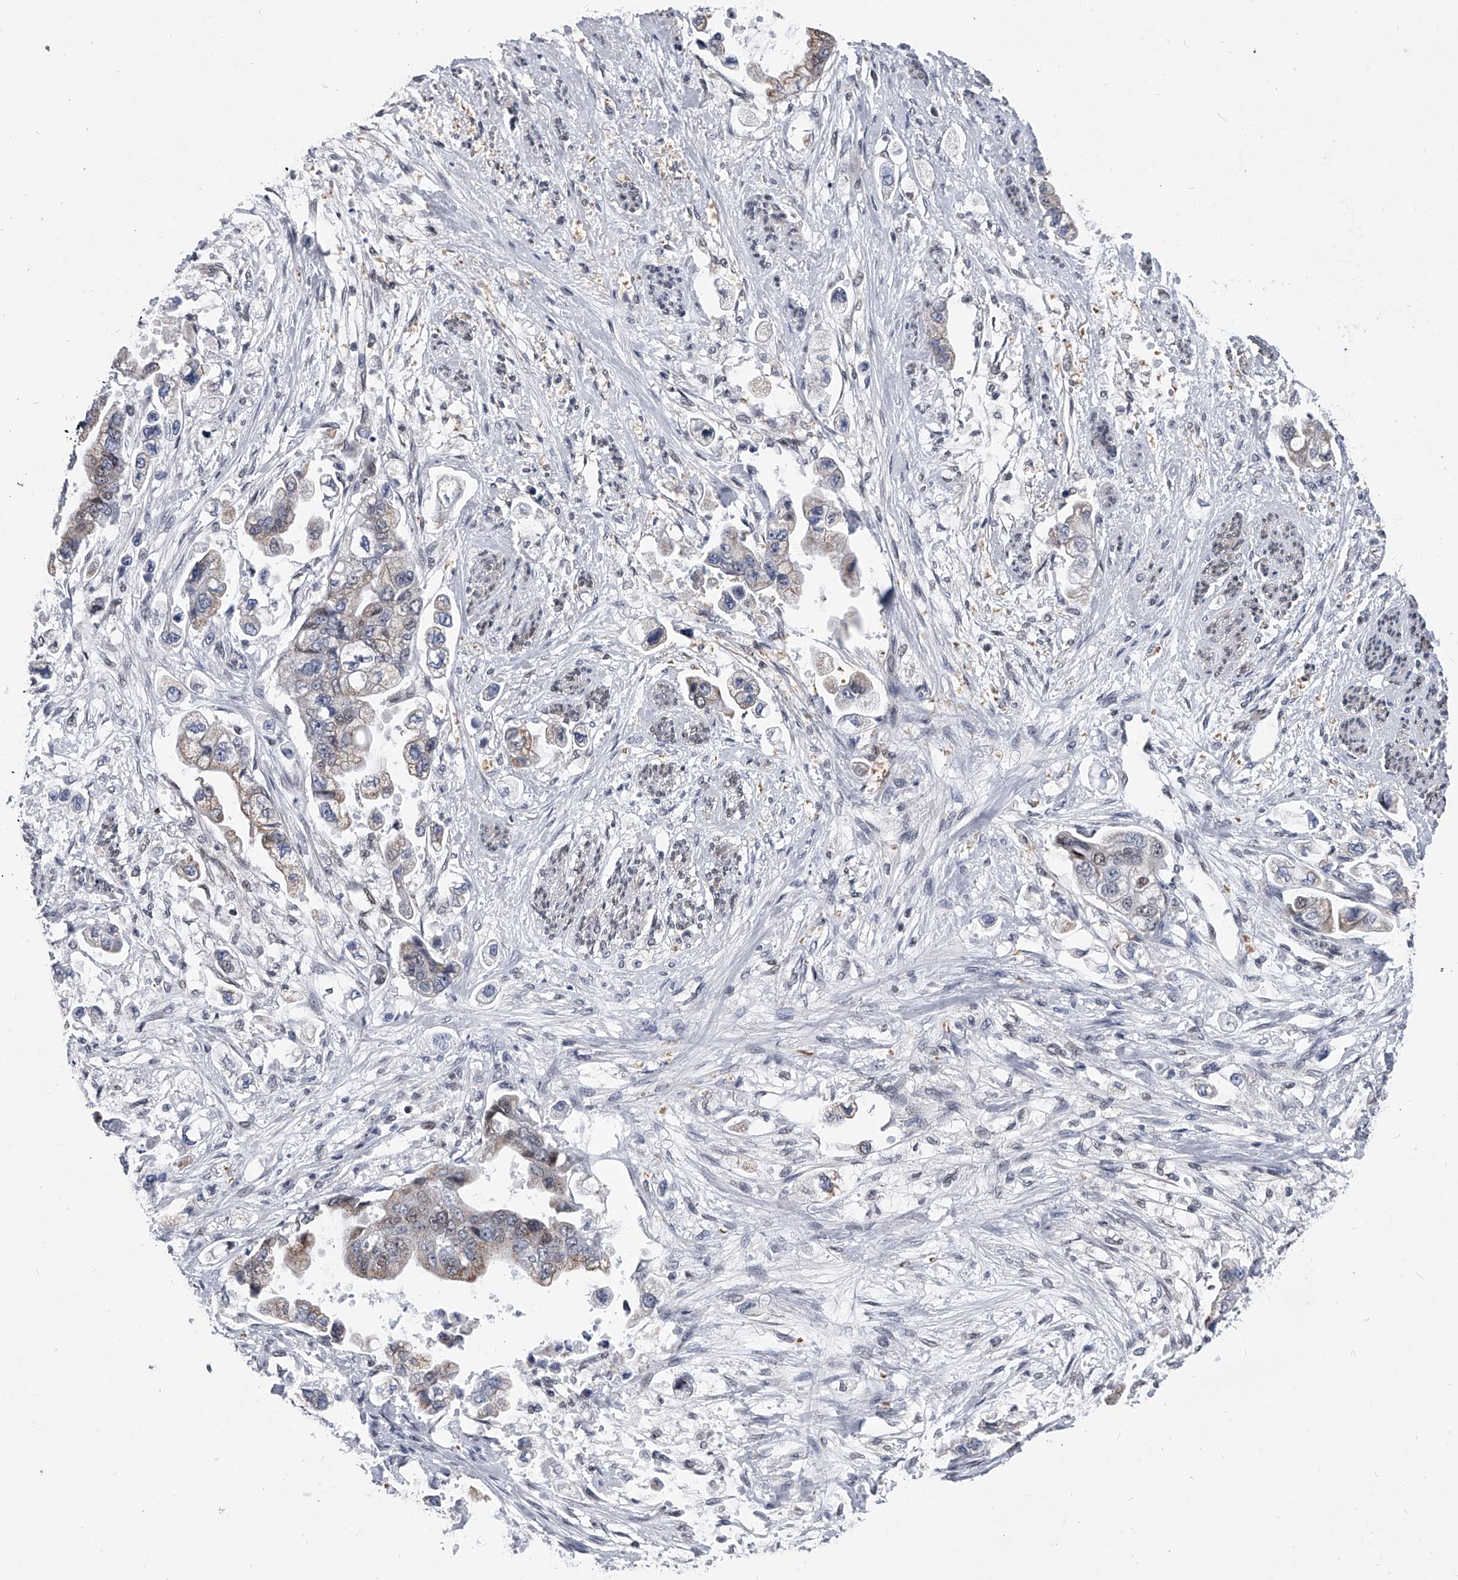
{"staining": {"intensity": "weak", "quantity": ">75%", "location": "cytoplasmic/membranous,nuclear"}, "tissue": "stomach cancer", "cell_type": "Tumor cells", "image_type": "cancer", "snomed": [{"axis": "morphology", "description": "Adenocarcinoma, NOS"}, {"axis": "topography", "description": "Stomach"}], "caption": "Immunohistochemistry histopathology image of human stomach adenocarcinoma stained for a protein (brown), which reveals low levels of weak cytoplasmic/membranous and nuclear staining in approximately >75% of tumor cells.", "gene": "SIM2", "patient": {"sex": "male", "age": 62}}